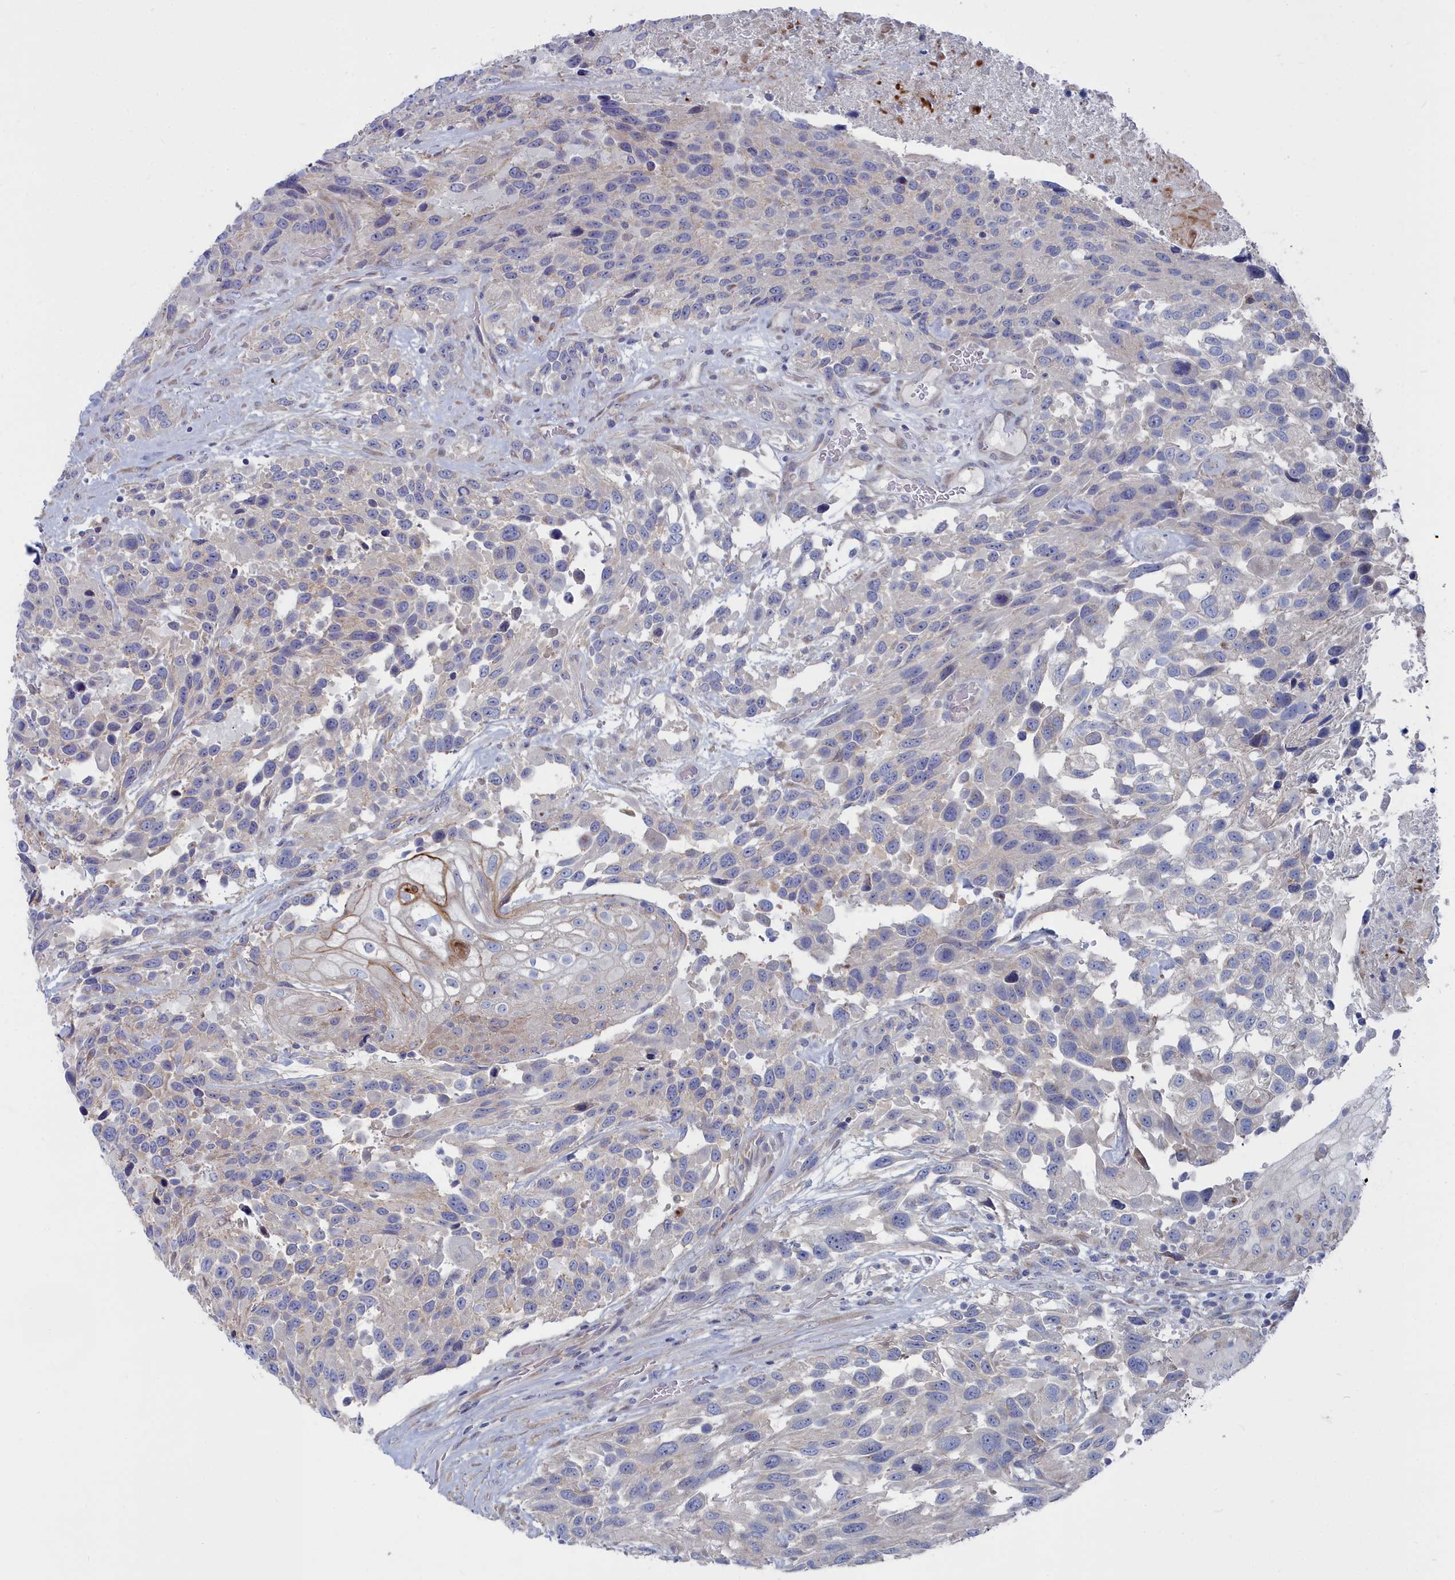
{"staining": {"intensity": "negative", "quantity": "none", "location": "none"}, "tissue": "urothelial cancer", "cell_type": "Tumor cells", "image_type": "cancer", "snomed": [{"axis": "morphology", "description": "Urothelial carcinoma, High grade"}, {"axis": "topography", "description": "Urinary bladder"}], "caption": "Tumor cells are negative for brown protein staining in high-grade urothelial carcinoma. Nuclei are stained in blue.", "gene": "SHISAL2A", "patient": {"sex": "female", "age": 70}}